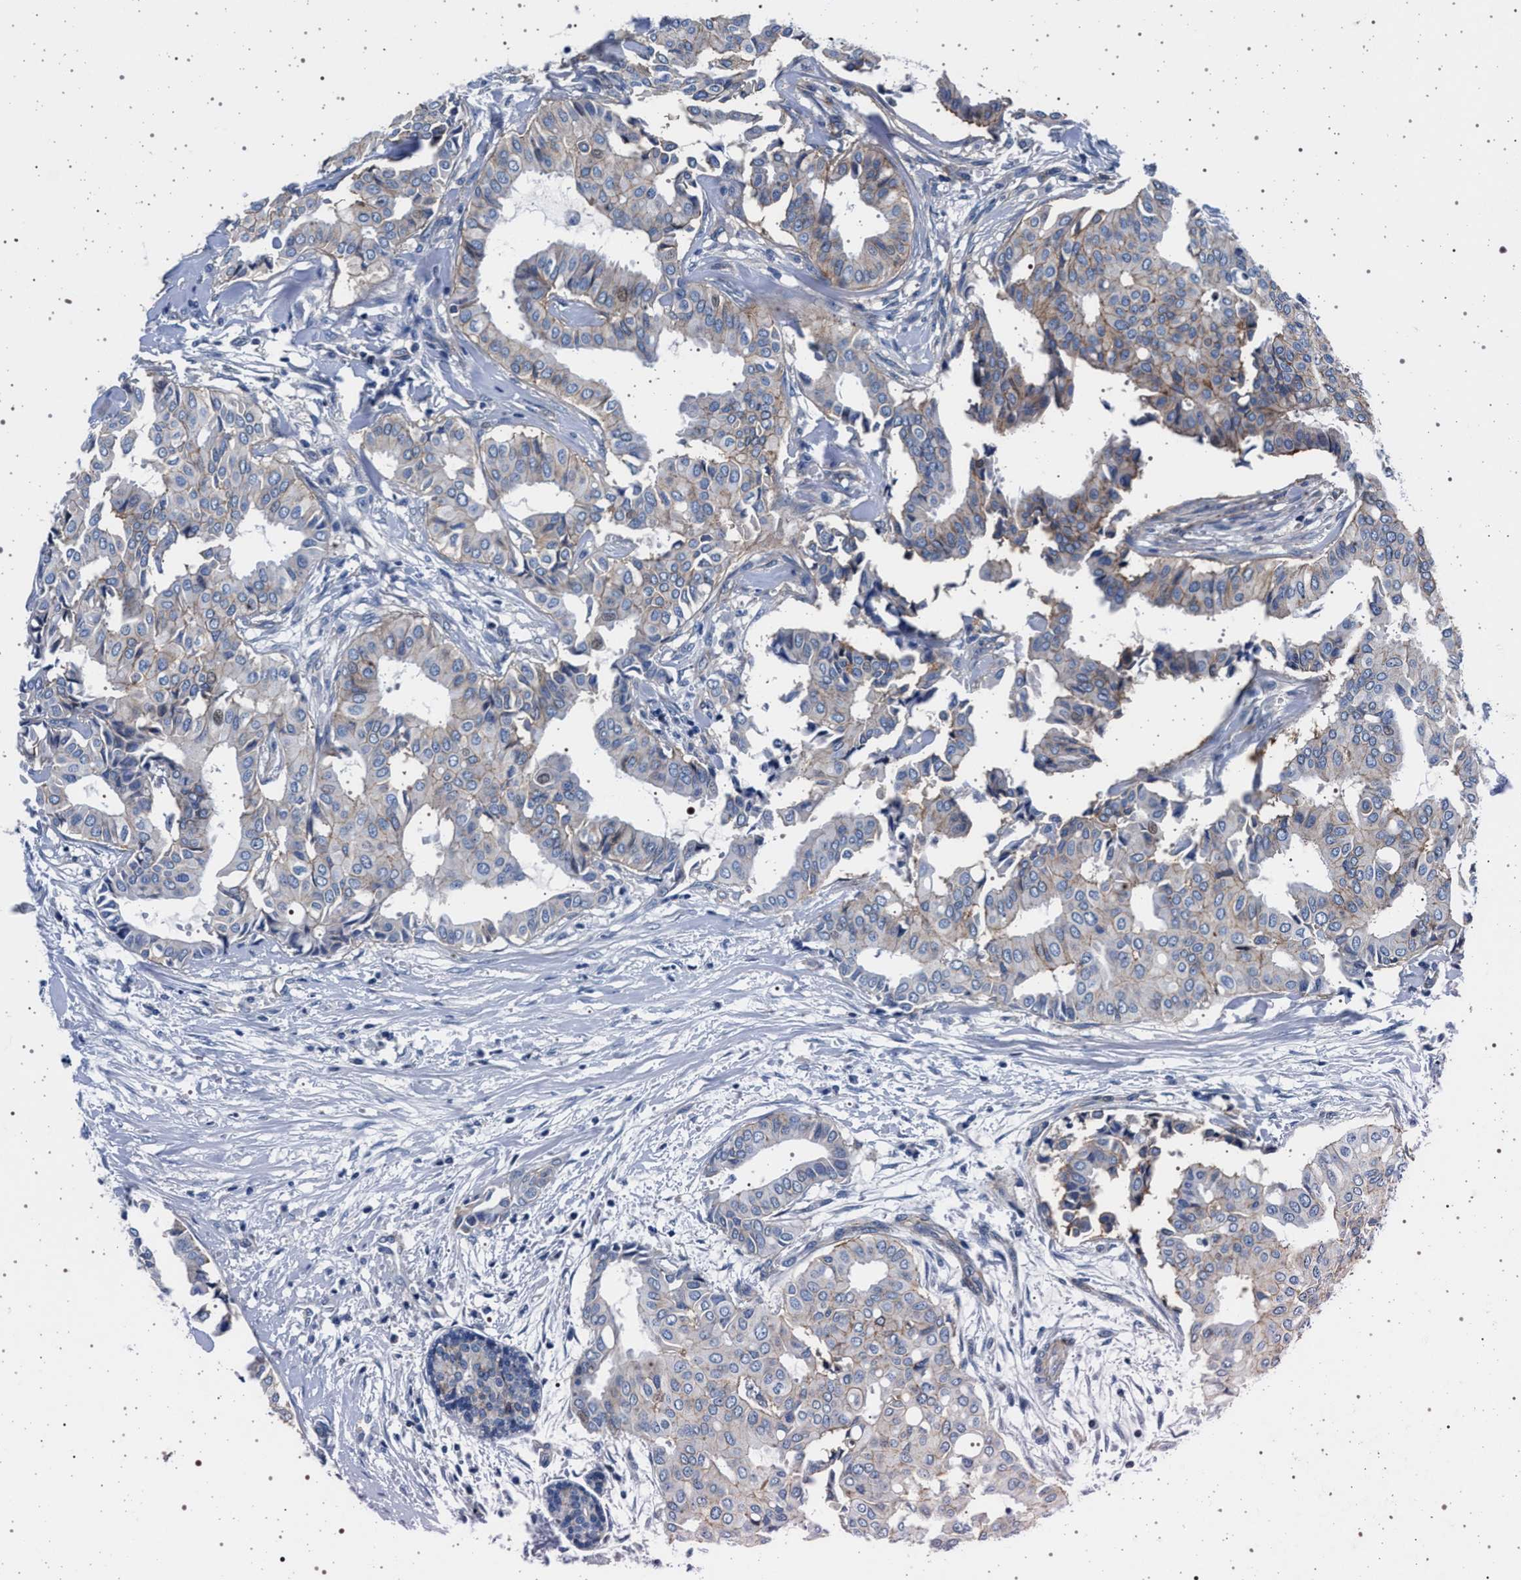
{"staining": {"intensity": "moderate", "quantity": "<25%", "location": "cytoplasmic/membranous"}, "tissue": "head and neck cancer", "cell_type": "Tumor cells", "image_type": "cancer", "snomed": [{"axis": "morphology", "description": "Adenocarcinoma, NOS"}, {"axis": "topography", "description": "Salivary gland"}, {"axis": "topography", "description": "Head-Neck"}], "caption": "Human head and neck adenocarcinoma stained for a protein (brown) demonstrates moderate cytoplasmic/membranous positive expression in about <25% of tumor cells.", "gene": "SLC9A1", "patient": {"sex": "female", "age": 59}}